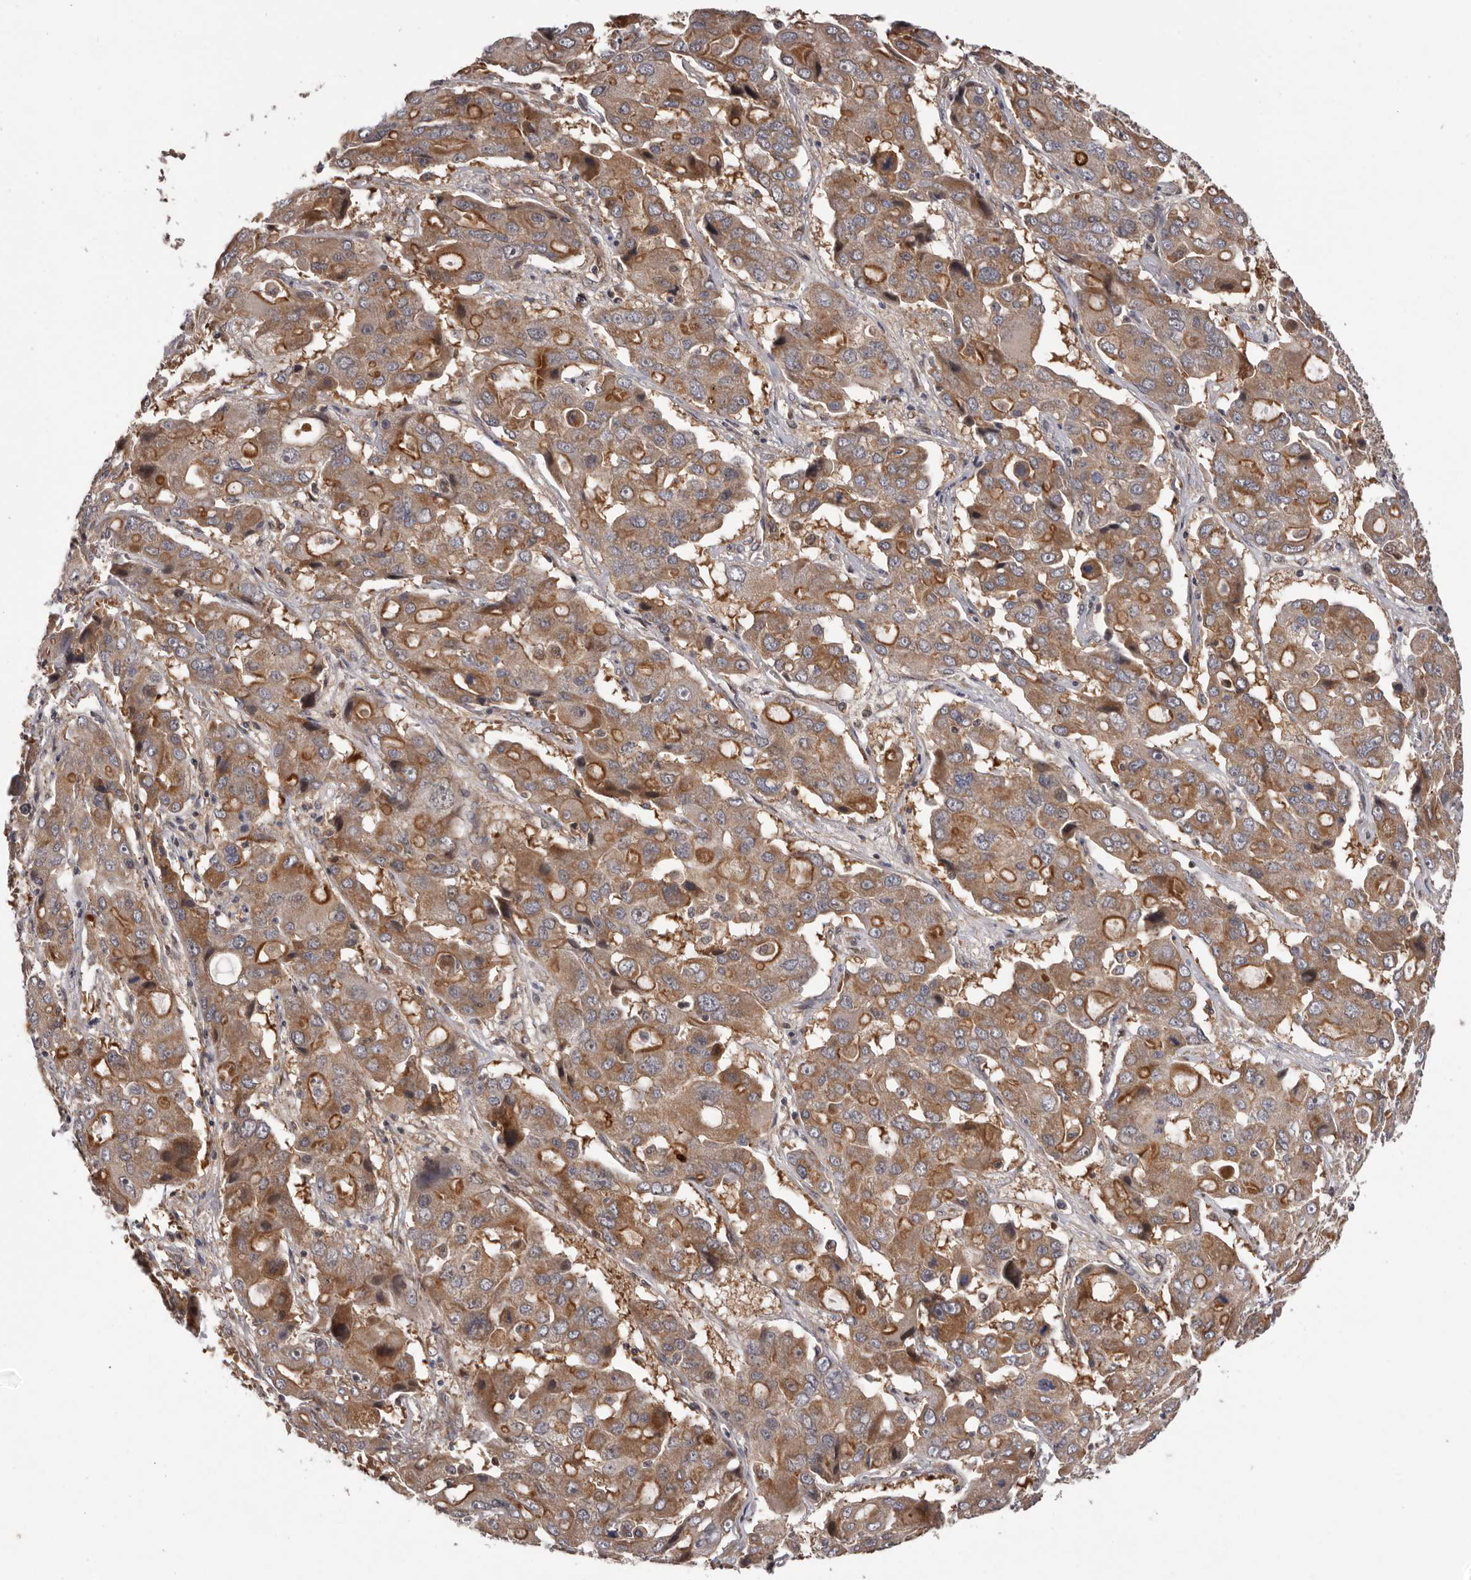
{"staining": {"intensity": "moderate", "quantity": ">75%", "location": "cytoplasmic/membranous"}, "tissue": "liver cancer", "cell_type": "Tumor cells", "image_type": "cancer", "snomed": [{"axis": "morphology", "description": "Cholangiocarcinoma"}, {"axis": "topography", "description": "Liver"}], "caption": "Liver cholangiocarcinoma stained with immunohistochemistry displays moderate cytoplasmic/membranous staining in approximately >75% of tumor cells. (Stains: DAB in brown, nuclei in blue, Microscopy: brightfield microscopy at high magnification).", "gene": "PRKD1", "patient": {"sex": "male", "age": 67}}